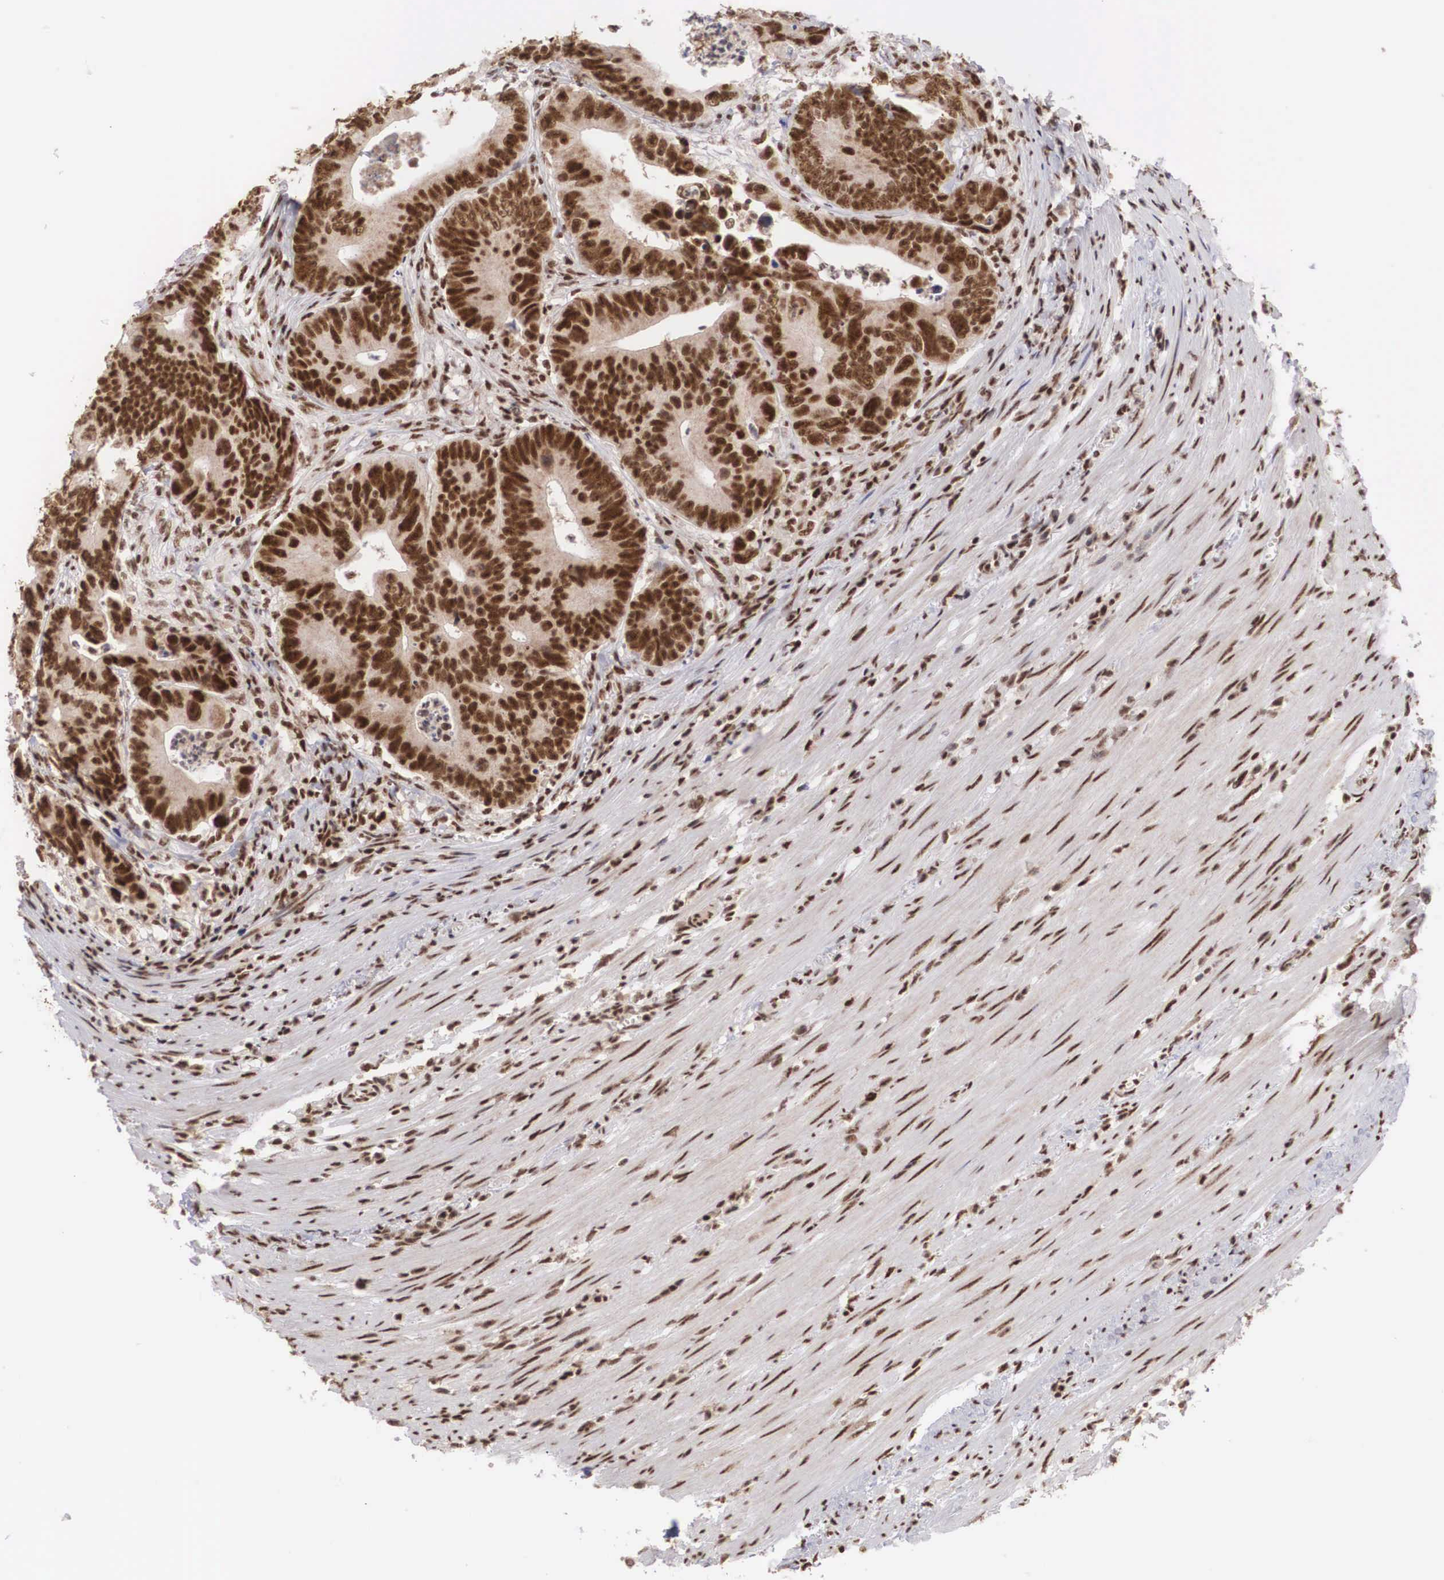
{"staining": {"intensity": "strong", "quantity": ">75%", "location": "nuclear"}, "tissue": "colorectal cancer", "cell_type": "Tumor cells", "image_type": "cancer", "snomed": [{"axis": "morphology", "description": "Adenocarcinoma, NOS"}, {"axis": "topography", "description": "Colon"}], "caption": "IHC micrograph of human colorectal cancer stained for a protein (brown), which displays high levels of strong nuclear positivity in about >75% of tumor cells.", "gene": "HTATSF1", "patient": {"sex": "female", "age": 78}}